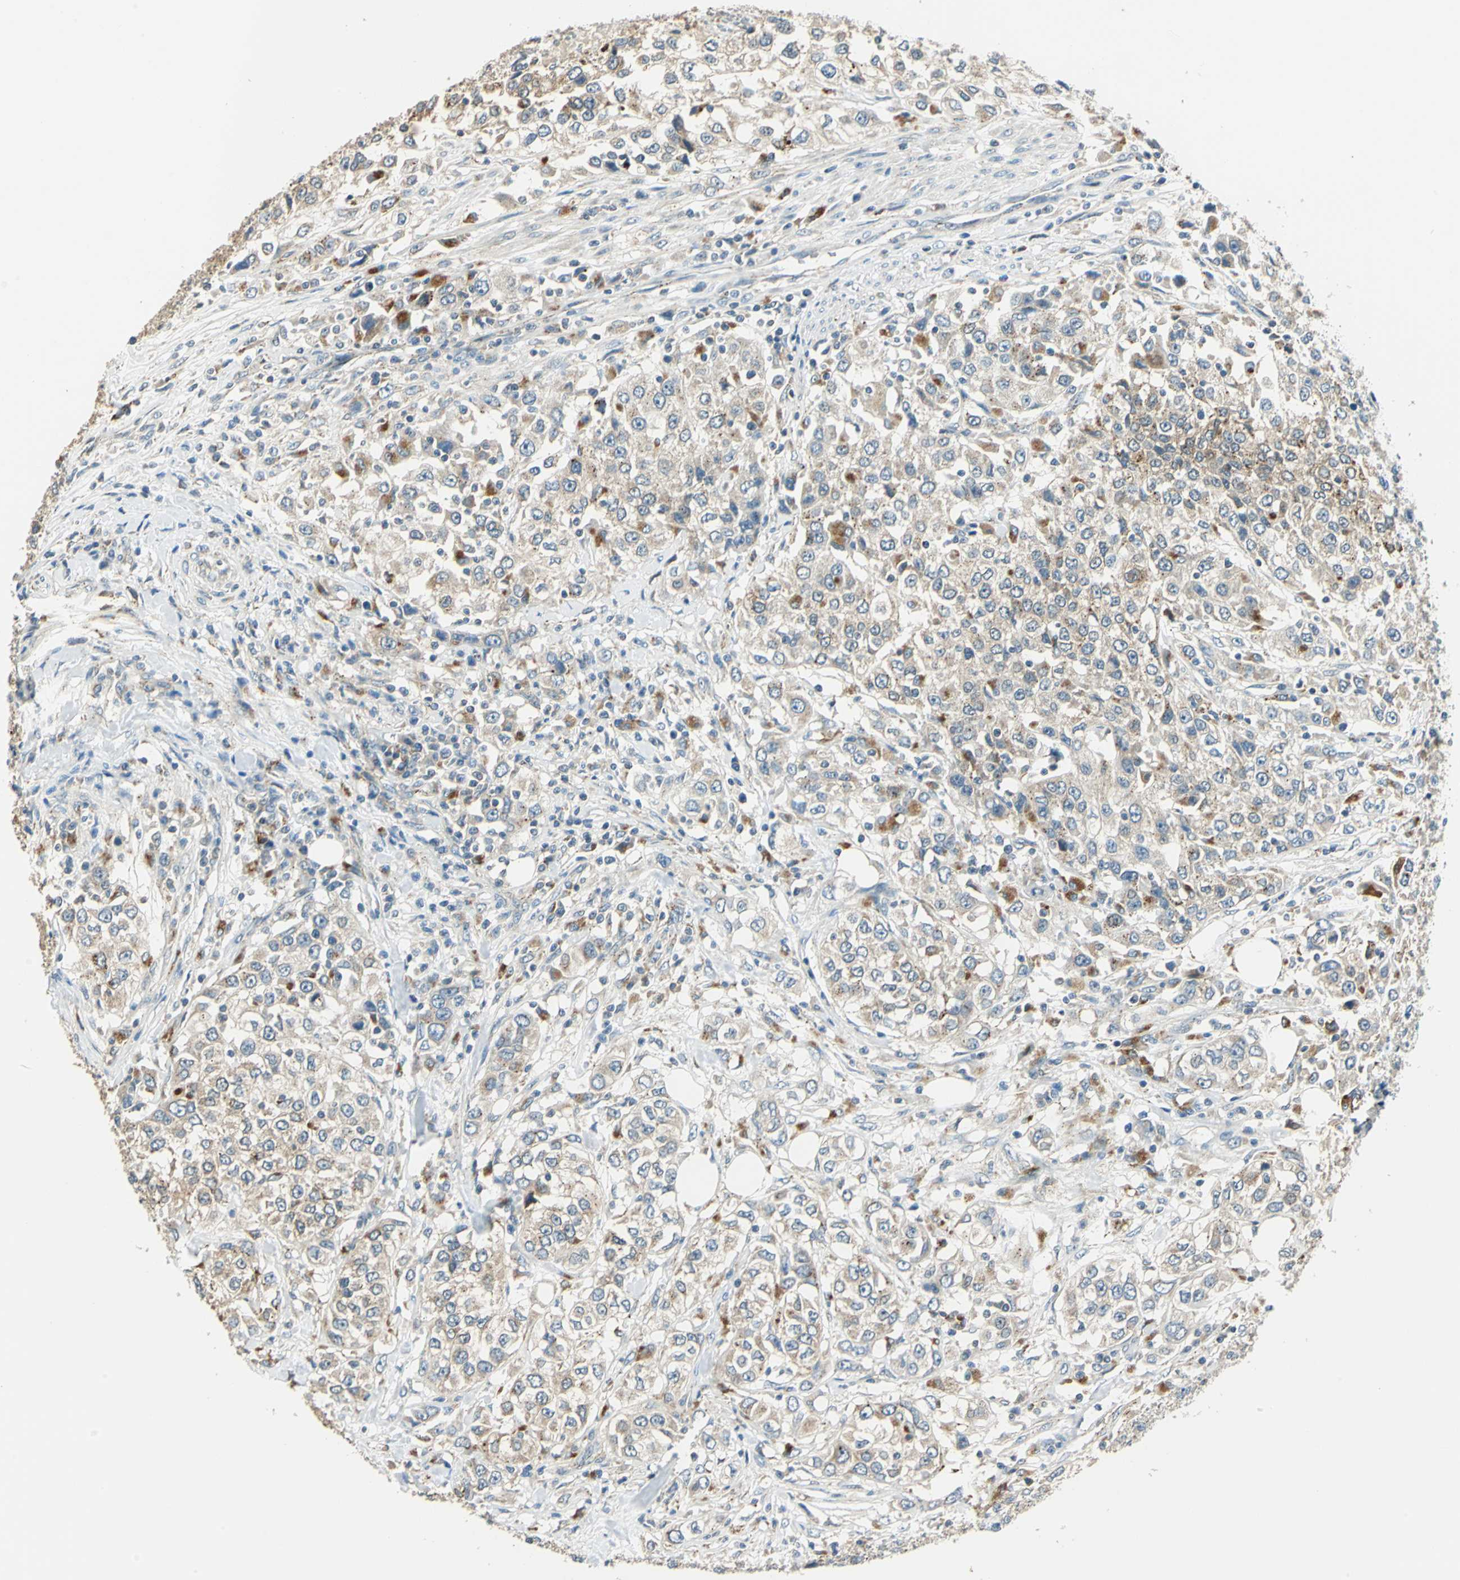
{"staining": {"intensity": "weak", "quantity": "25%-75%", "location": "cytoplasmic/membranous"}, "tissue": "urothelial cancer", "cell_type": "Tumor cells", "image_type": "cancer", "snomed": [{"axis": "morphology", "description": "Urothelial carcinoma, High grade"}, {"axis": "topography", "description": "Urinary bladder"}], "caption": "Weak cytoplasmic/membranous expression for a protein is appreciated in about 25%-75% of tumor cells of urothelial cancer using IHC.", "gene": "NIT1", "patient": {"sex": "female", "age": 80}}